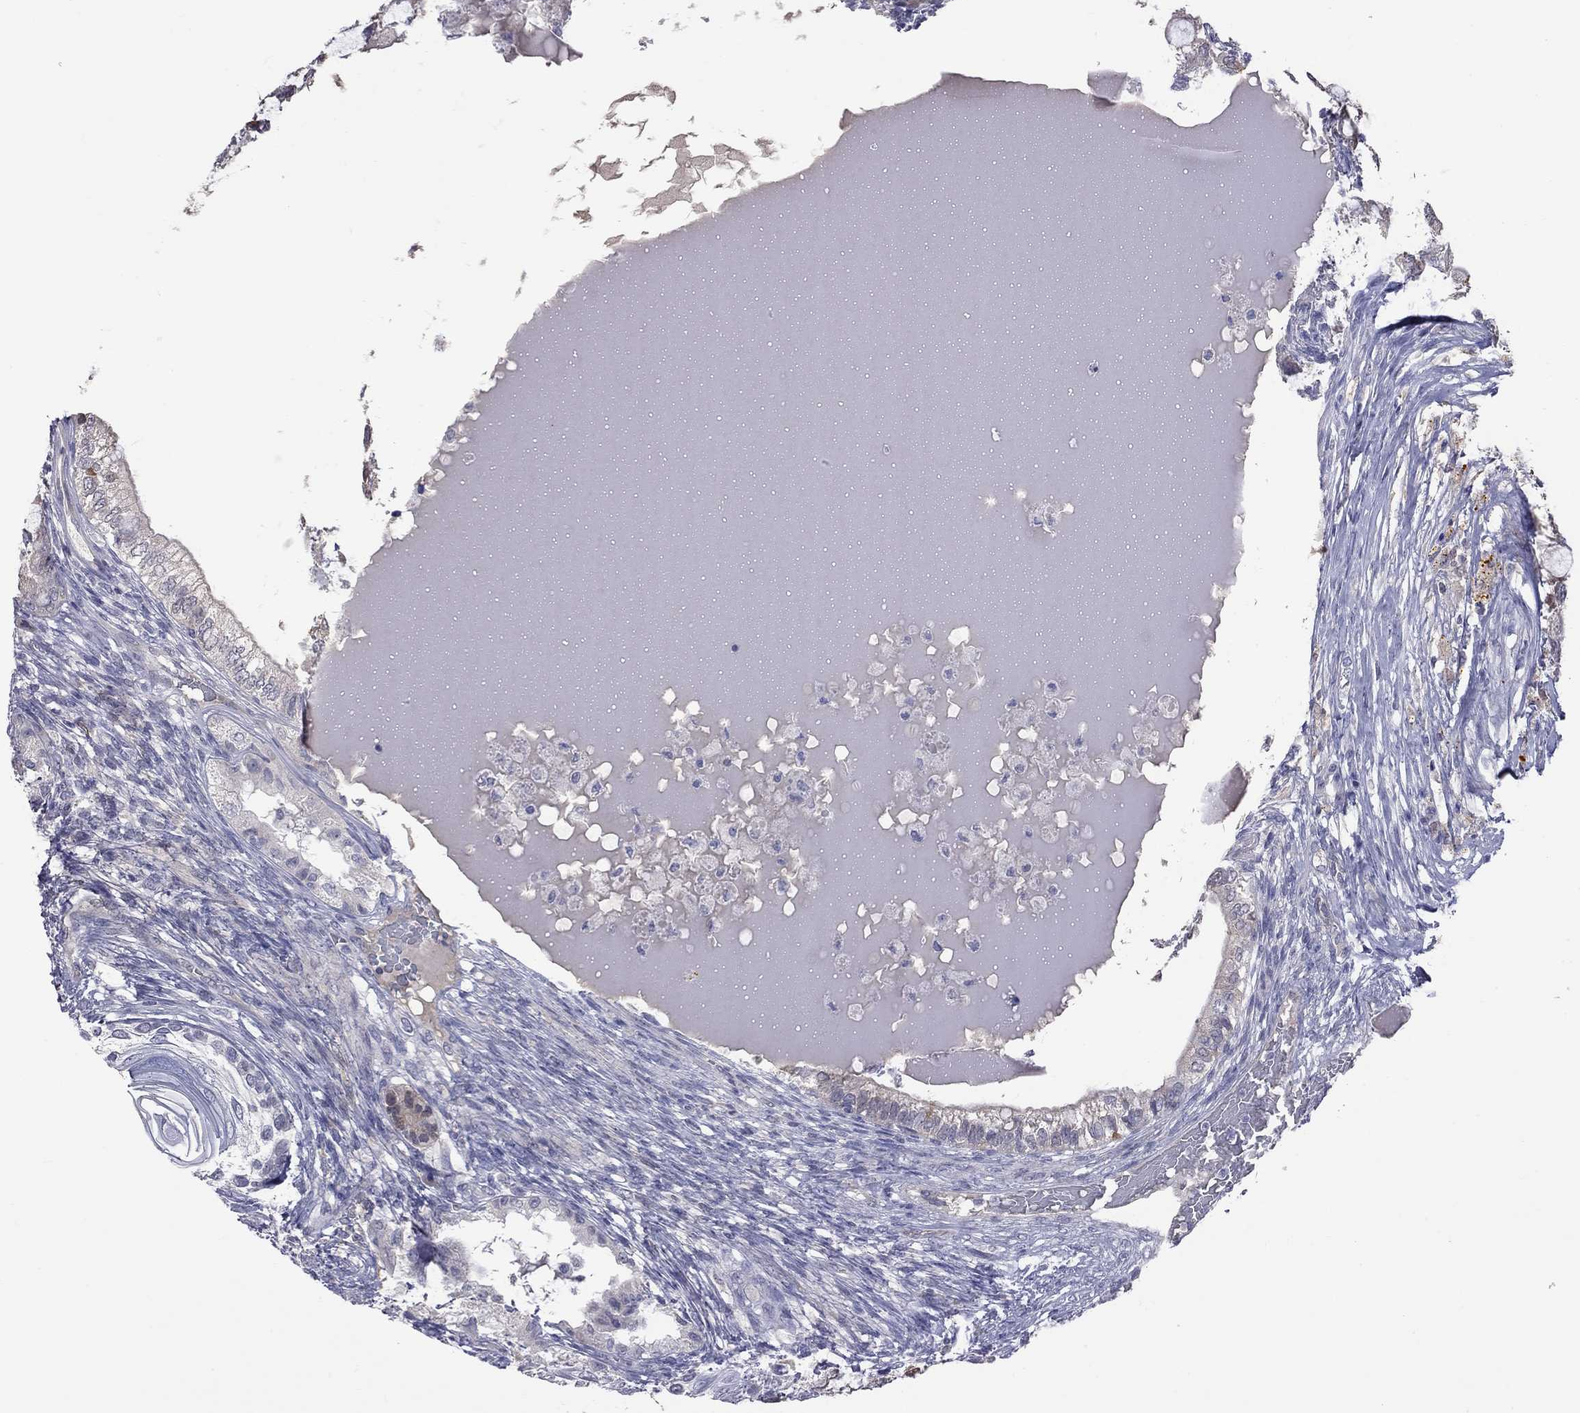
{"staining": {"intensity": "negative", "quantity": "none", "location": "none"}, "tissue": "testis cancer", "cell_type": "Tumor cells", "image_type": "cancer", "snomed": [{"axis": "morphology", "description": "Seminoma, NOS"}, {"axis": "morphology", "description": "Carcinoma, Embryonal, NOS"}, {"axis": "topography", "description": "Testis"}], "caption": "Immunohistochemistry (IHC) of human testis cancer (embryonal carcinoma) demonstrates no staining in tumor cells. (DAB immunohistochemistry (IHC) visualized using brightfield microscopy, high magnification).", "gene": "HYLS1", "patient": {"sex": "male", "age": 41}}